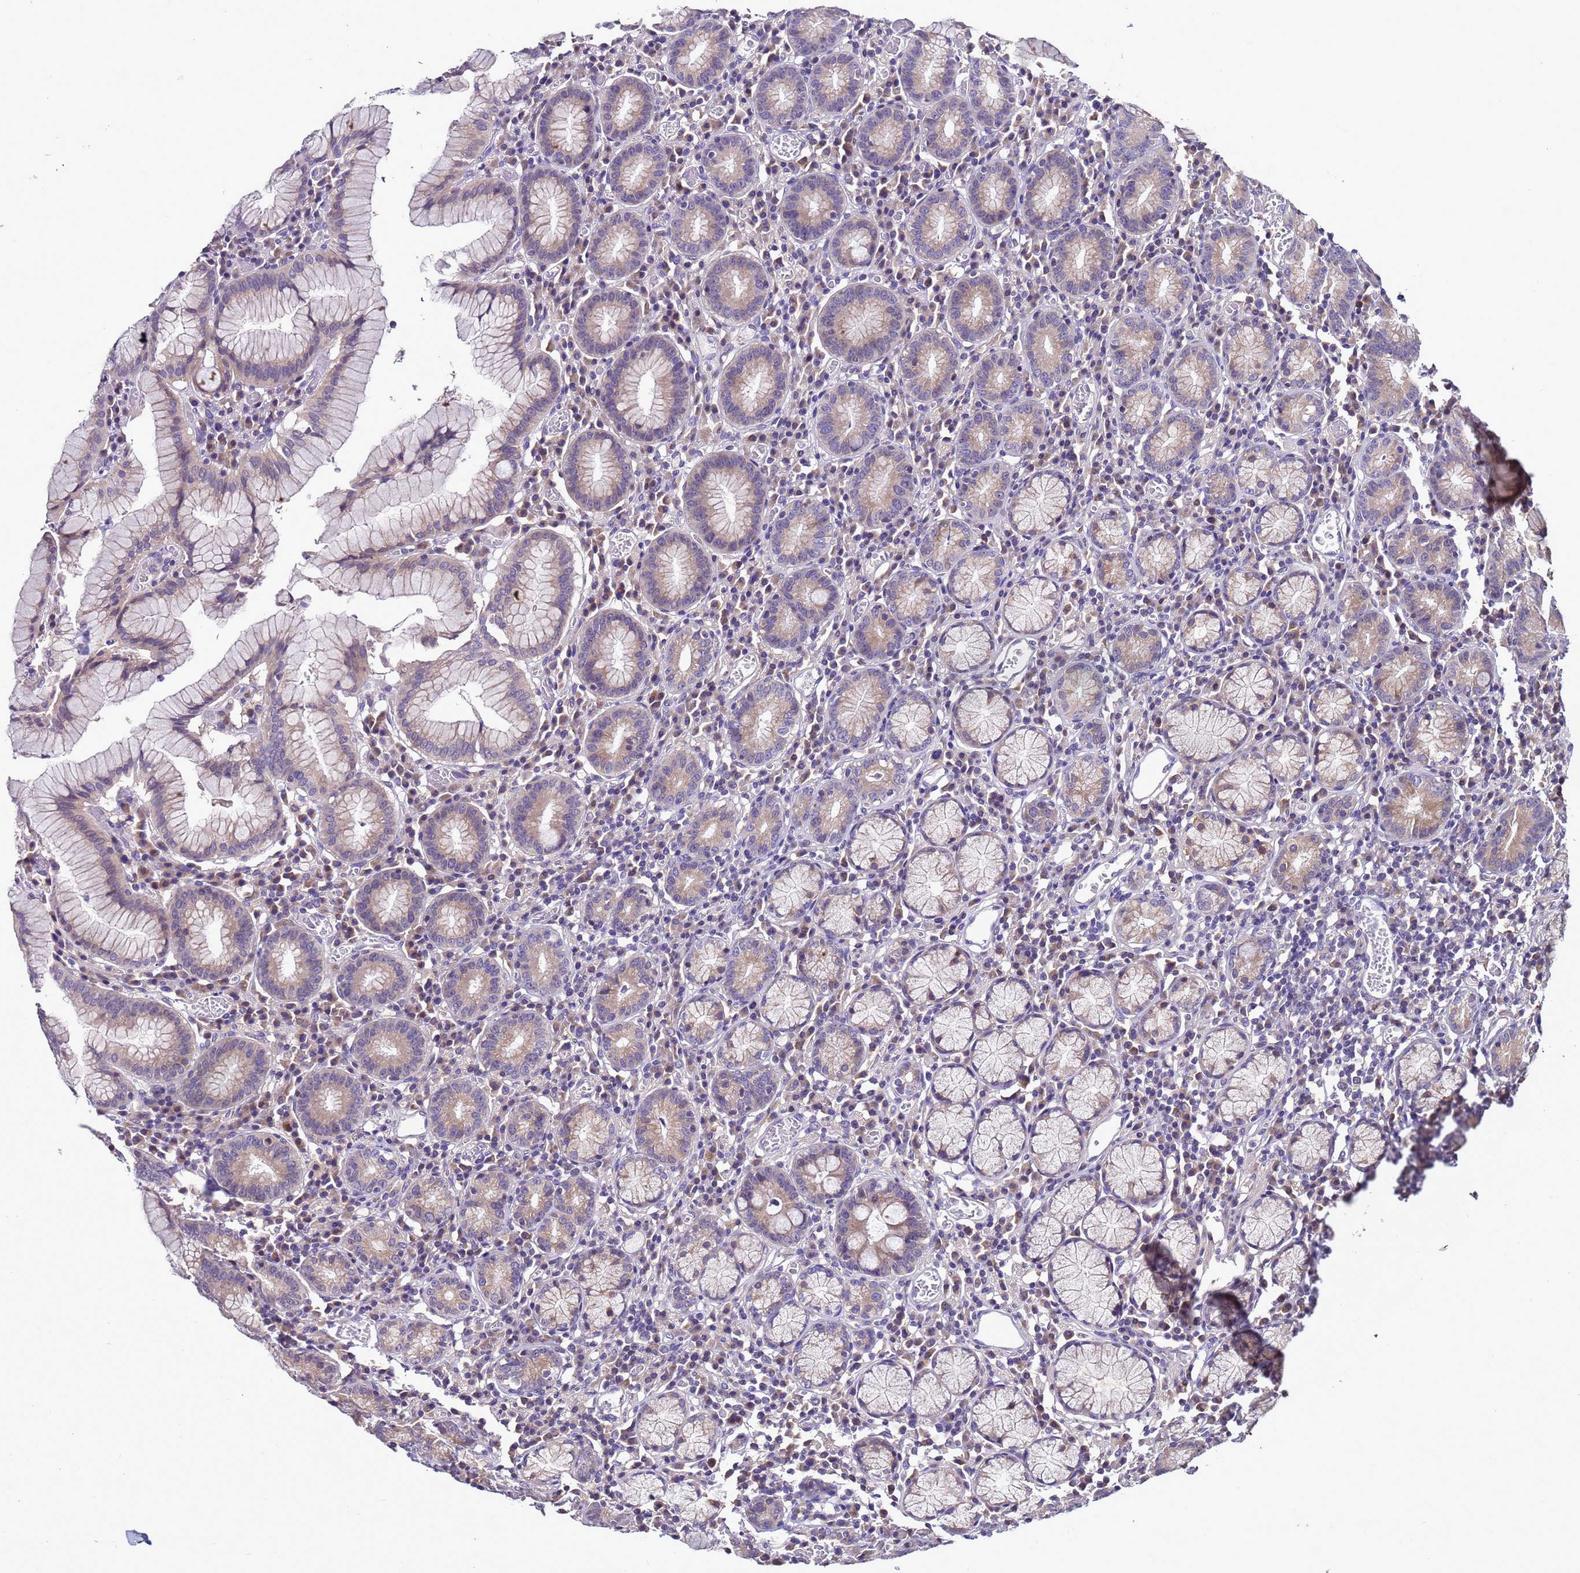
{"staining": {"intensity": "weak", "quantity": "25%-75%", "location": "cytoplasmic/membranous"}, "tissue": "stomach", "cell_type": "Glandular cells", "image_type": "normal", "snomed": [{"axis": "morphology", "description": "Normal tissue, NOS"}, {"axis": "topography", "description": "Stomach"}], "caption": "A low amount of weak cytoplasmic/membranous staining is identified in about 25%-75% of glandular cells in normal stomach.", "gene": "ELMOD2", "patient": {"sex": "male", "age": 55}}